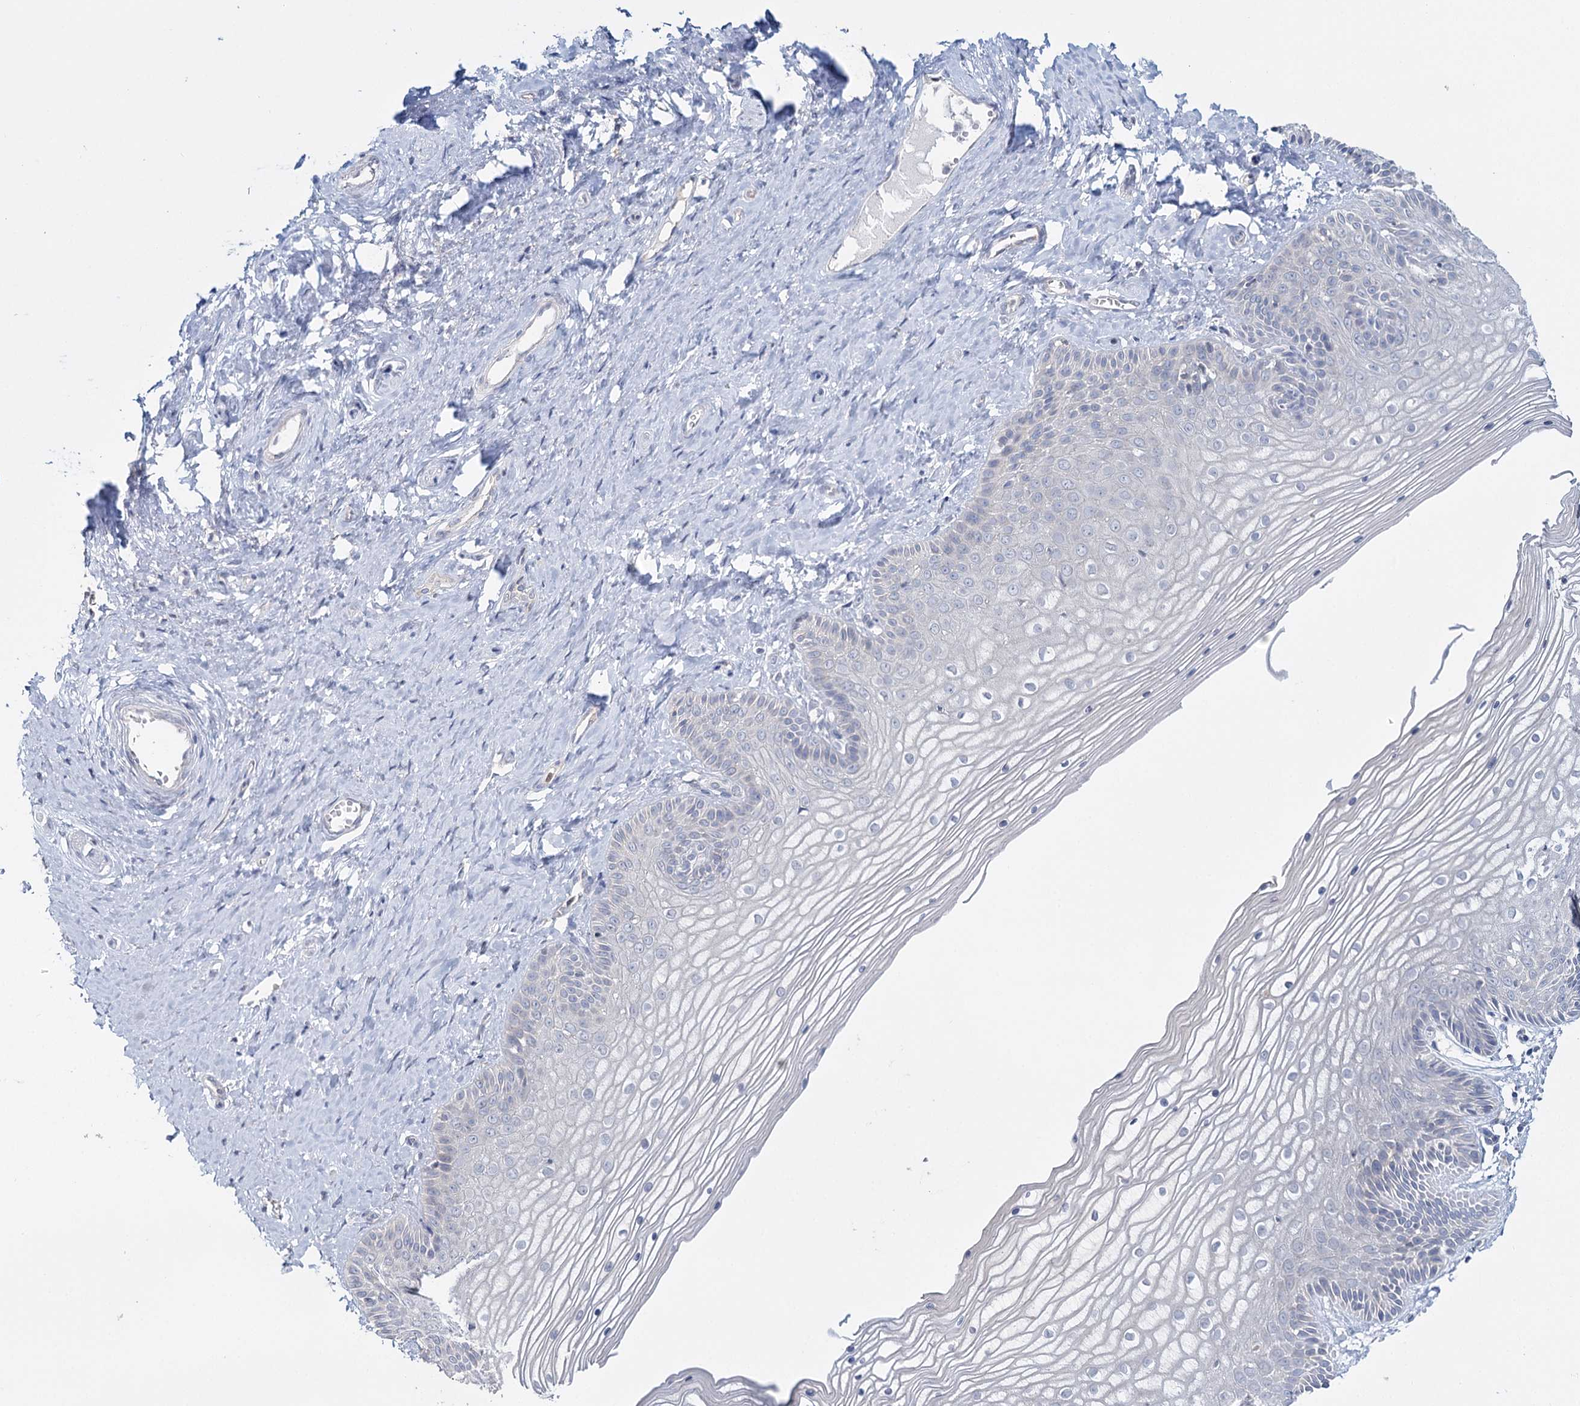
{"staining": {"intensity": "negative", "quantity": "none", "location": "none"}, "tissue": "vagina", "cell_type": "Squamous epithelial cells", "image_type": "normal", "snomed": [{"axis": "morphology", "description": "Normal tissue, NOS"}, {"axis": "topography", "description": "Vagina"}, {"axis": "topography", "description": "Cervix"}], "caption": "Squamous epithelial cells show no significant staining in normal vagina. The staining was performed using DAB to visualize the protein expression in brown, while the nuclei were stained in blue with hematoxylin (Magnification: 20x).", "gene": "DAPK1", "patient": {"sex": "female", "age": 40}}